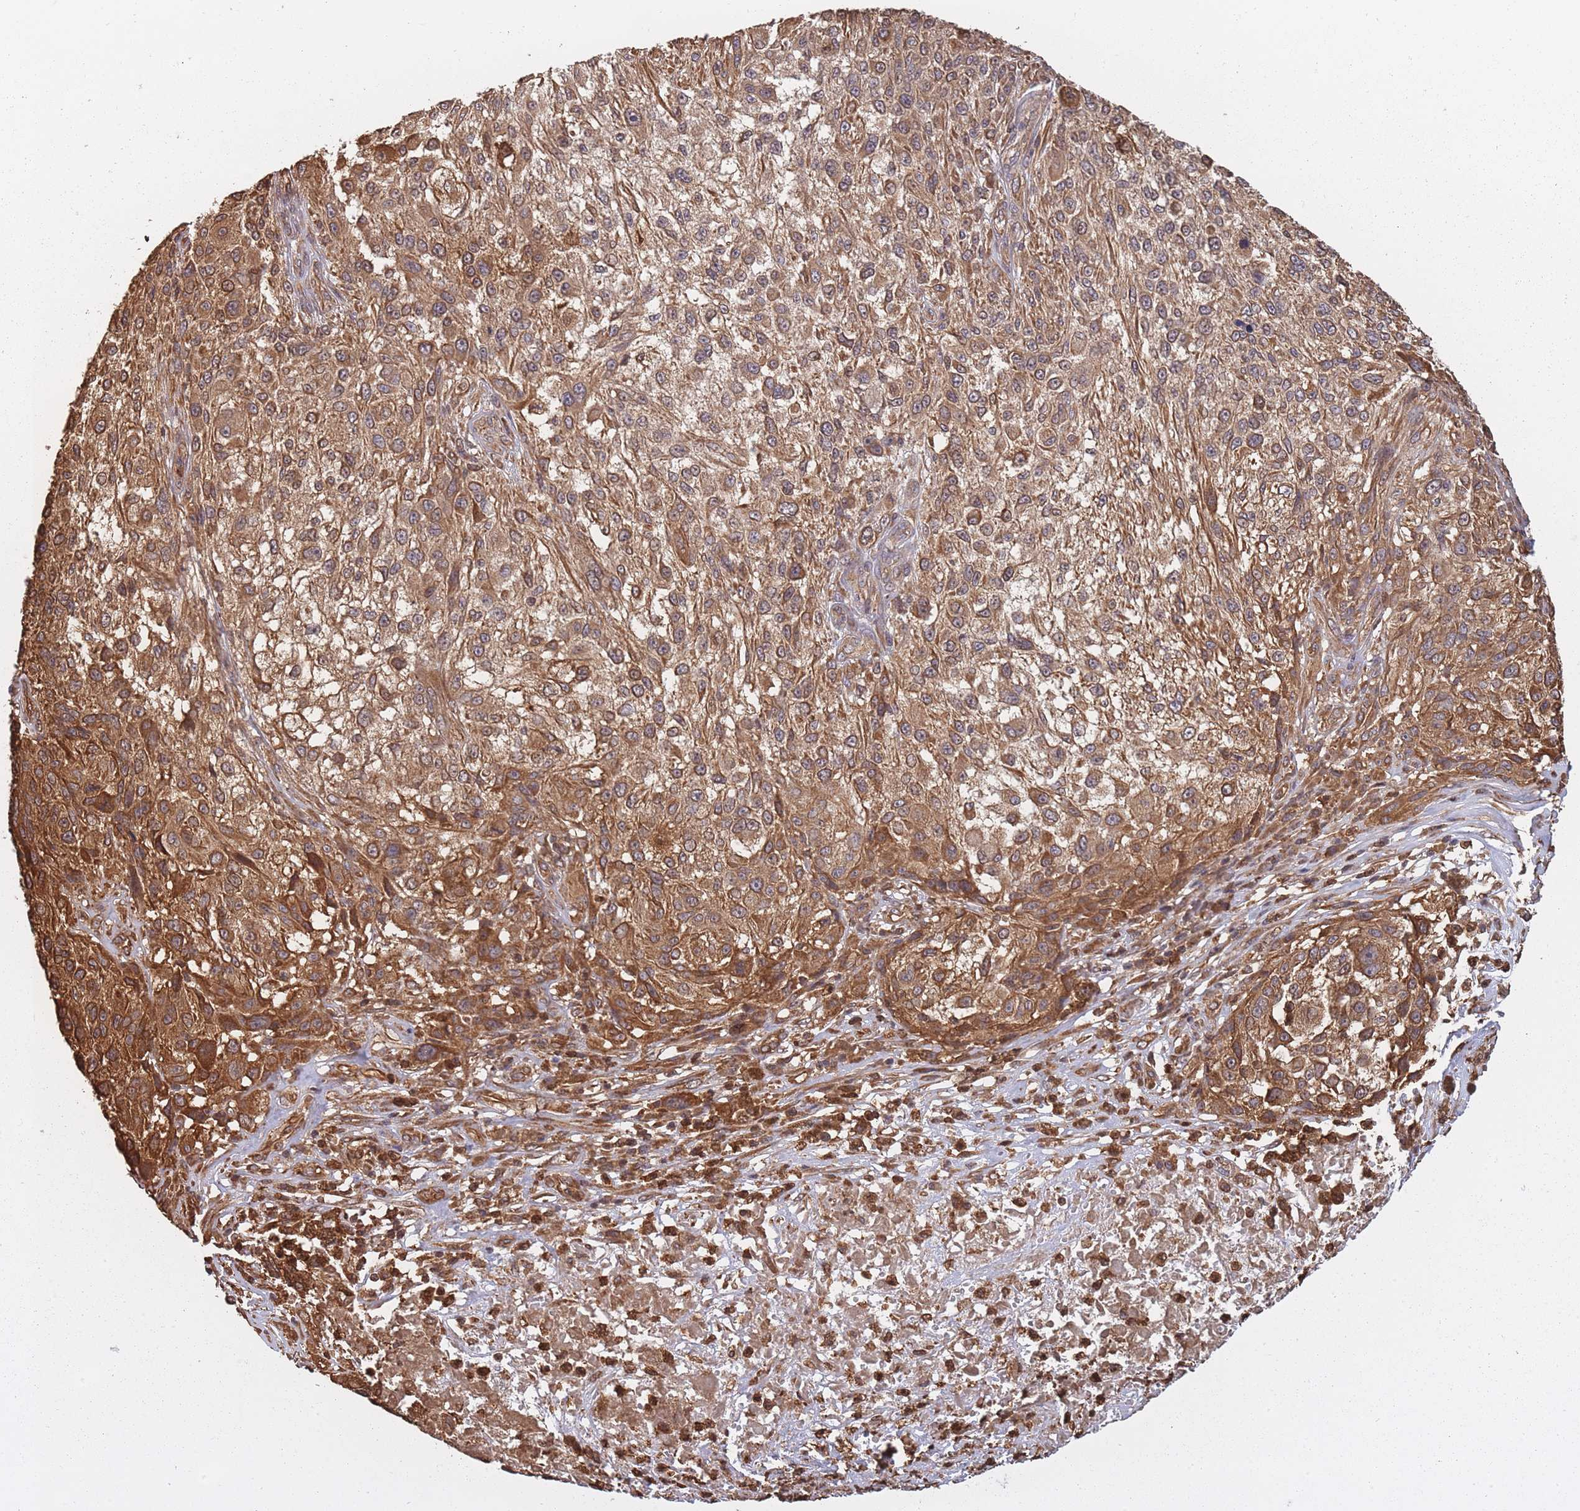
{"staining": {"intensity": "moderate", "quantity": ">75%", "location": "cytoplasmic/membranous"}, "tissue": "melanoma", "cell_type": "Tumor cells", "image_type": "cancer", "snomed": [{"axis": "morphology", "description": "Normal morphology"}, {"axis": "morphology", "description": "Malignant melanoma, NOS"}, {"axis": "topography", "description": "Skin"}], "caption": "A histopathology image showing moderate cytoplasmic/membranous positivity in approximately >75% of tumor cells in melanoma, as visualized by brown immunohistochemical staining.", "gene": "ARL13B", "patient": {"sex": "female", "age": 72}}